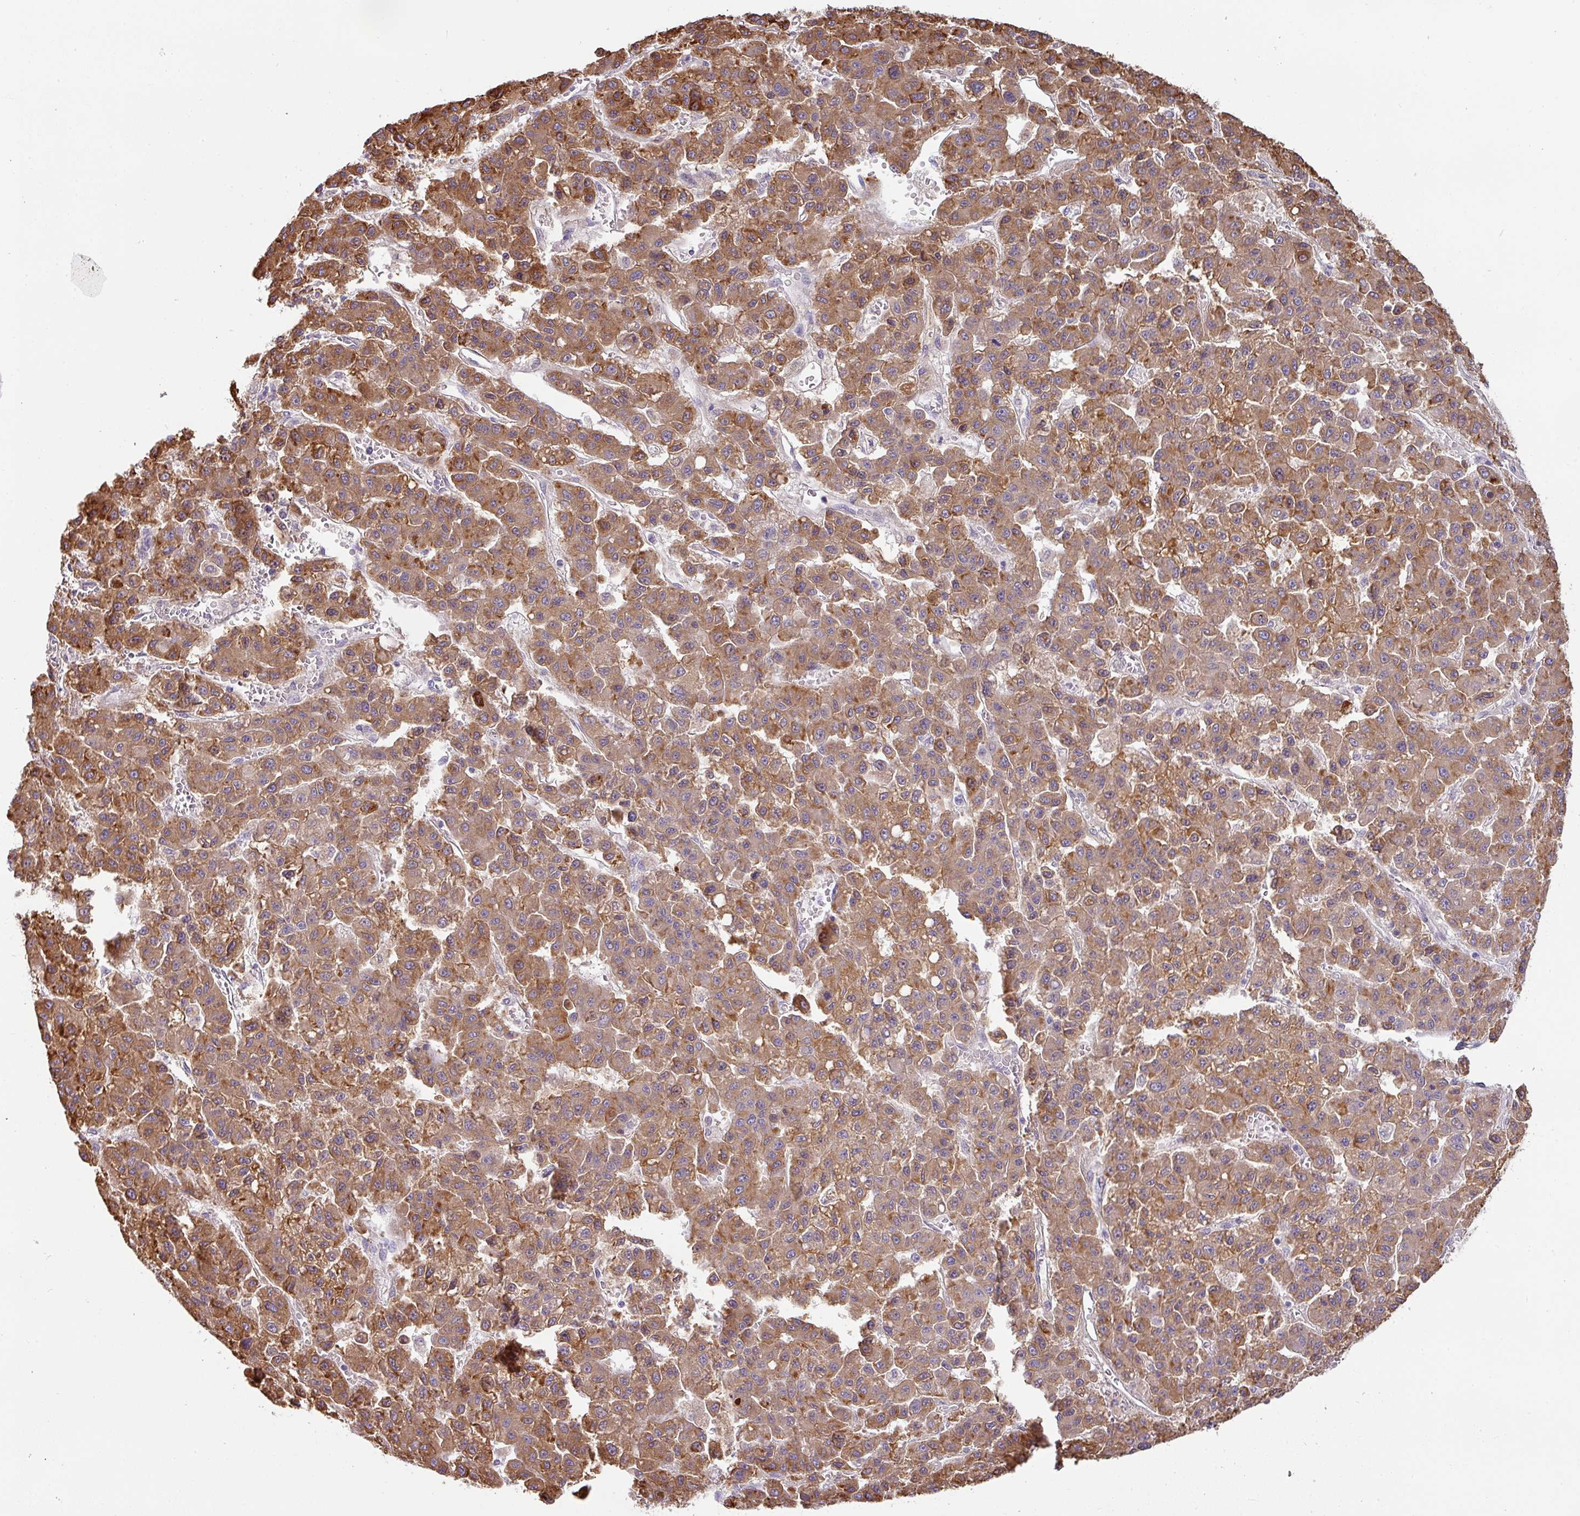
{"staining": {"intensity": "moderate", "quantity": ">75%", "location": "cytoplasmic/membranous"}, "tissue": "liver cancer", "cell_type": "Tumor cells", "image_type": "cancer", "snomed": [{"axis": "morphology", "description": "Carcinoma, Hepatocellular, NOS"}, {"axis": "topography", "description": "Liver"}], "caption": "Liver cancer (hepatocellular carcinoma) was stained to show a protein in brown. There is medium levels of moderate cytoplasmic/membranous staining in approximately >75% of tumor cells.", "gene": "FGF17", "patient": {"sex": "male", "age": 70}}